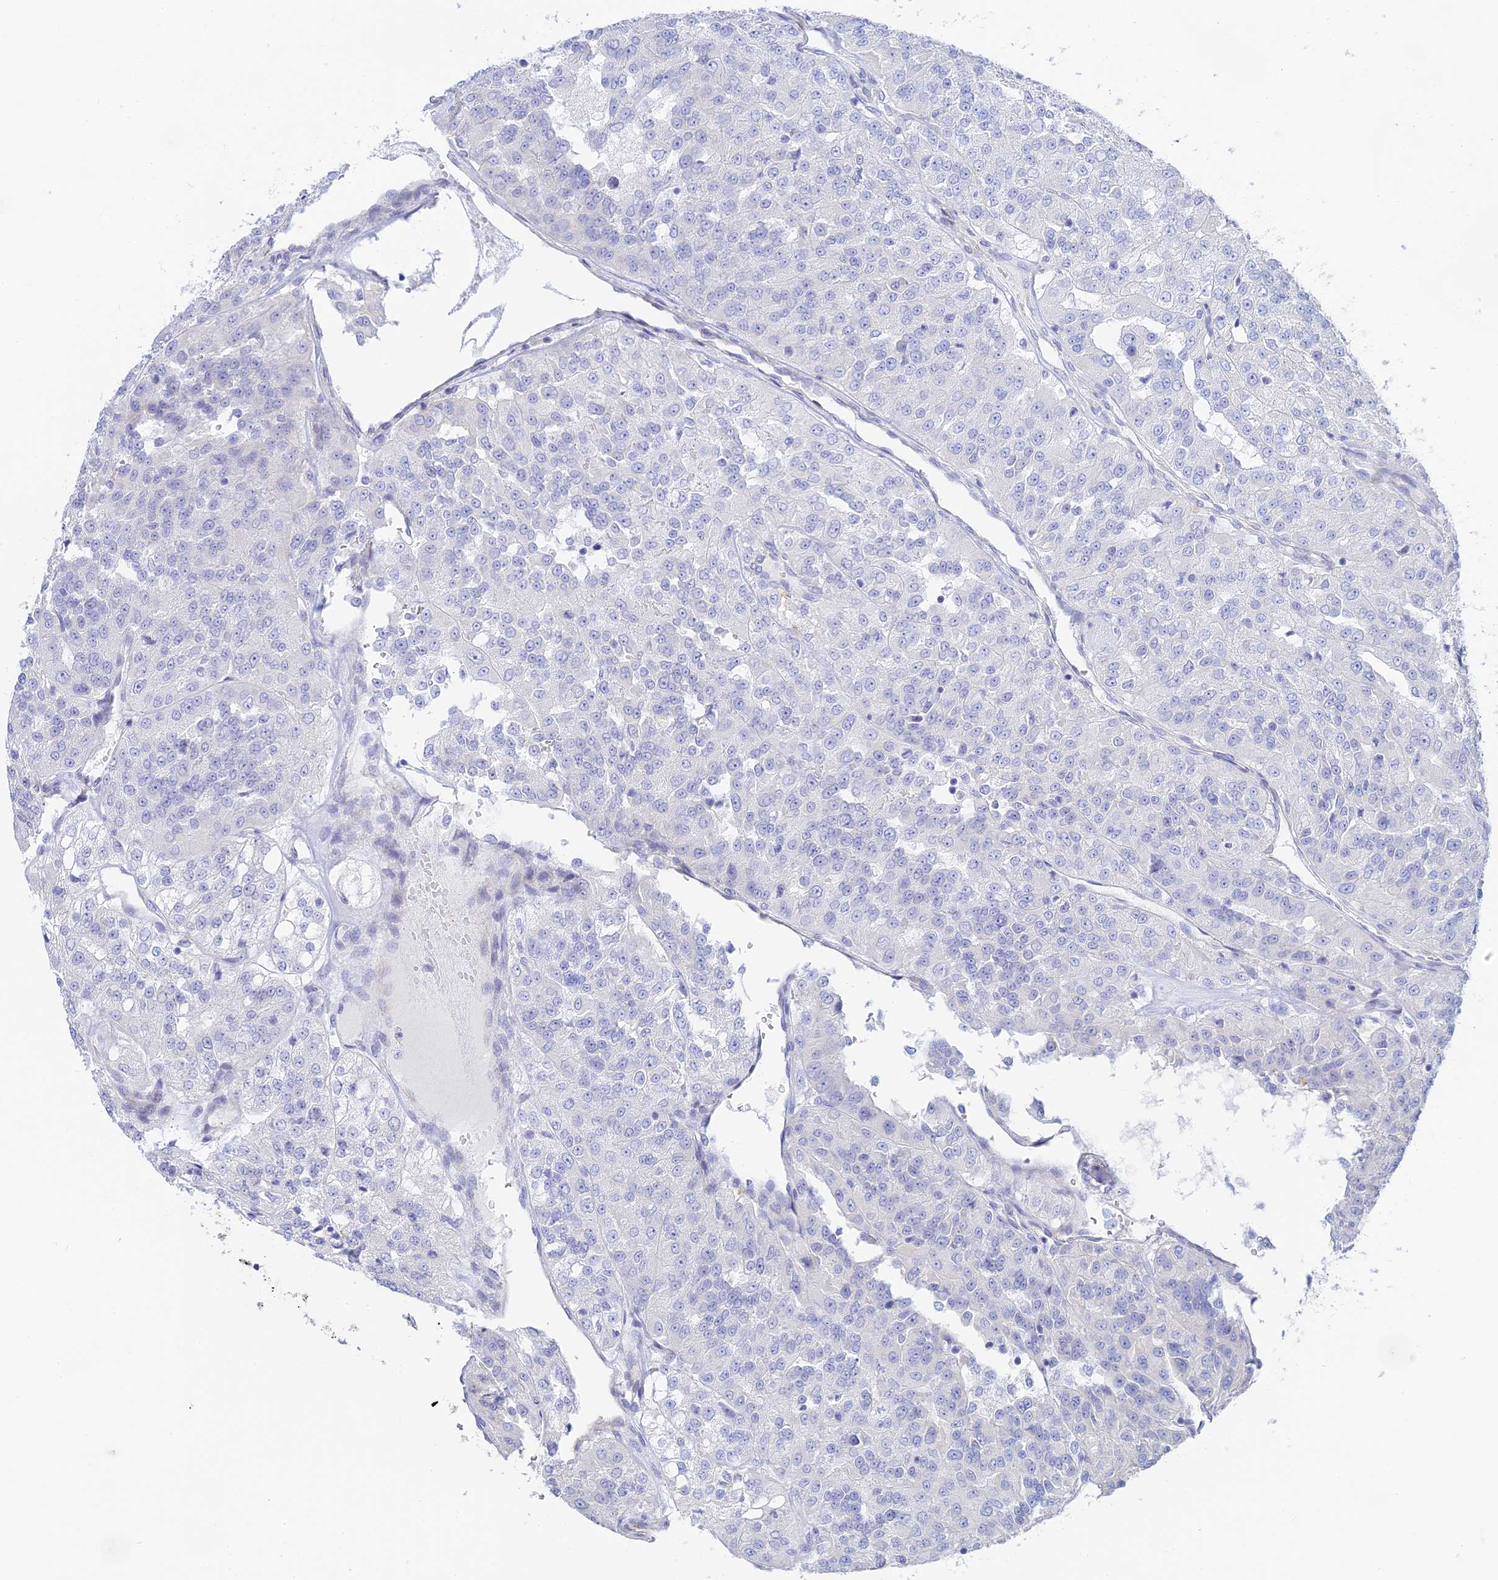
{"staining": {"intensity": "negative", "quantity": "none", "location": "none"}, "tissue": "renal cancer", "cell_type": "Tumor cells", "image_type": "cancer", "snomed": [{"axis": "morphology", "description": "Adenocarcinoma, NOS"}, {"axis": "topography", "description": "Kidney"}], "caption": "Tumor cells are negative for protein expression in human adenocarcinoma (renal).", "gene": "CEP152", "patient": {"sex": "female", "age": 63}}